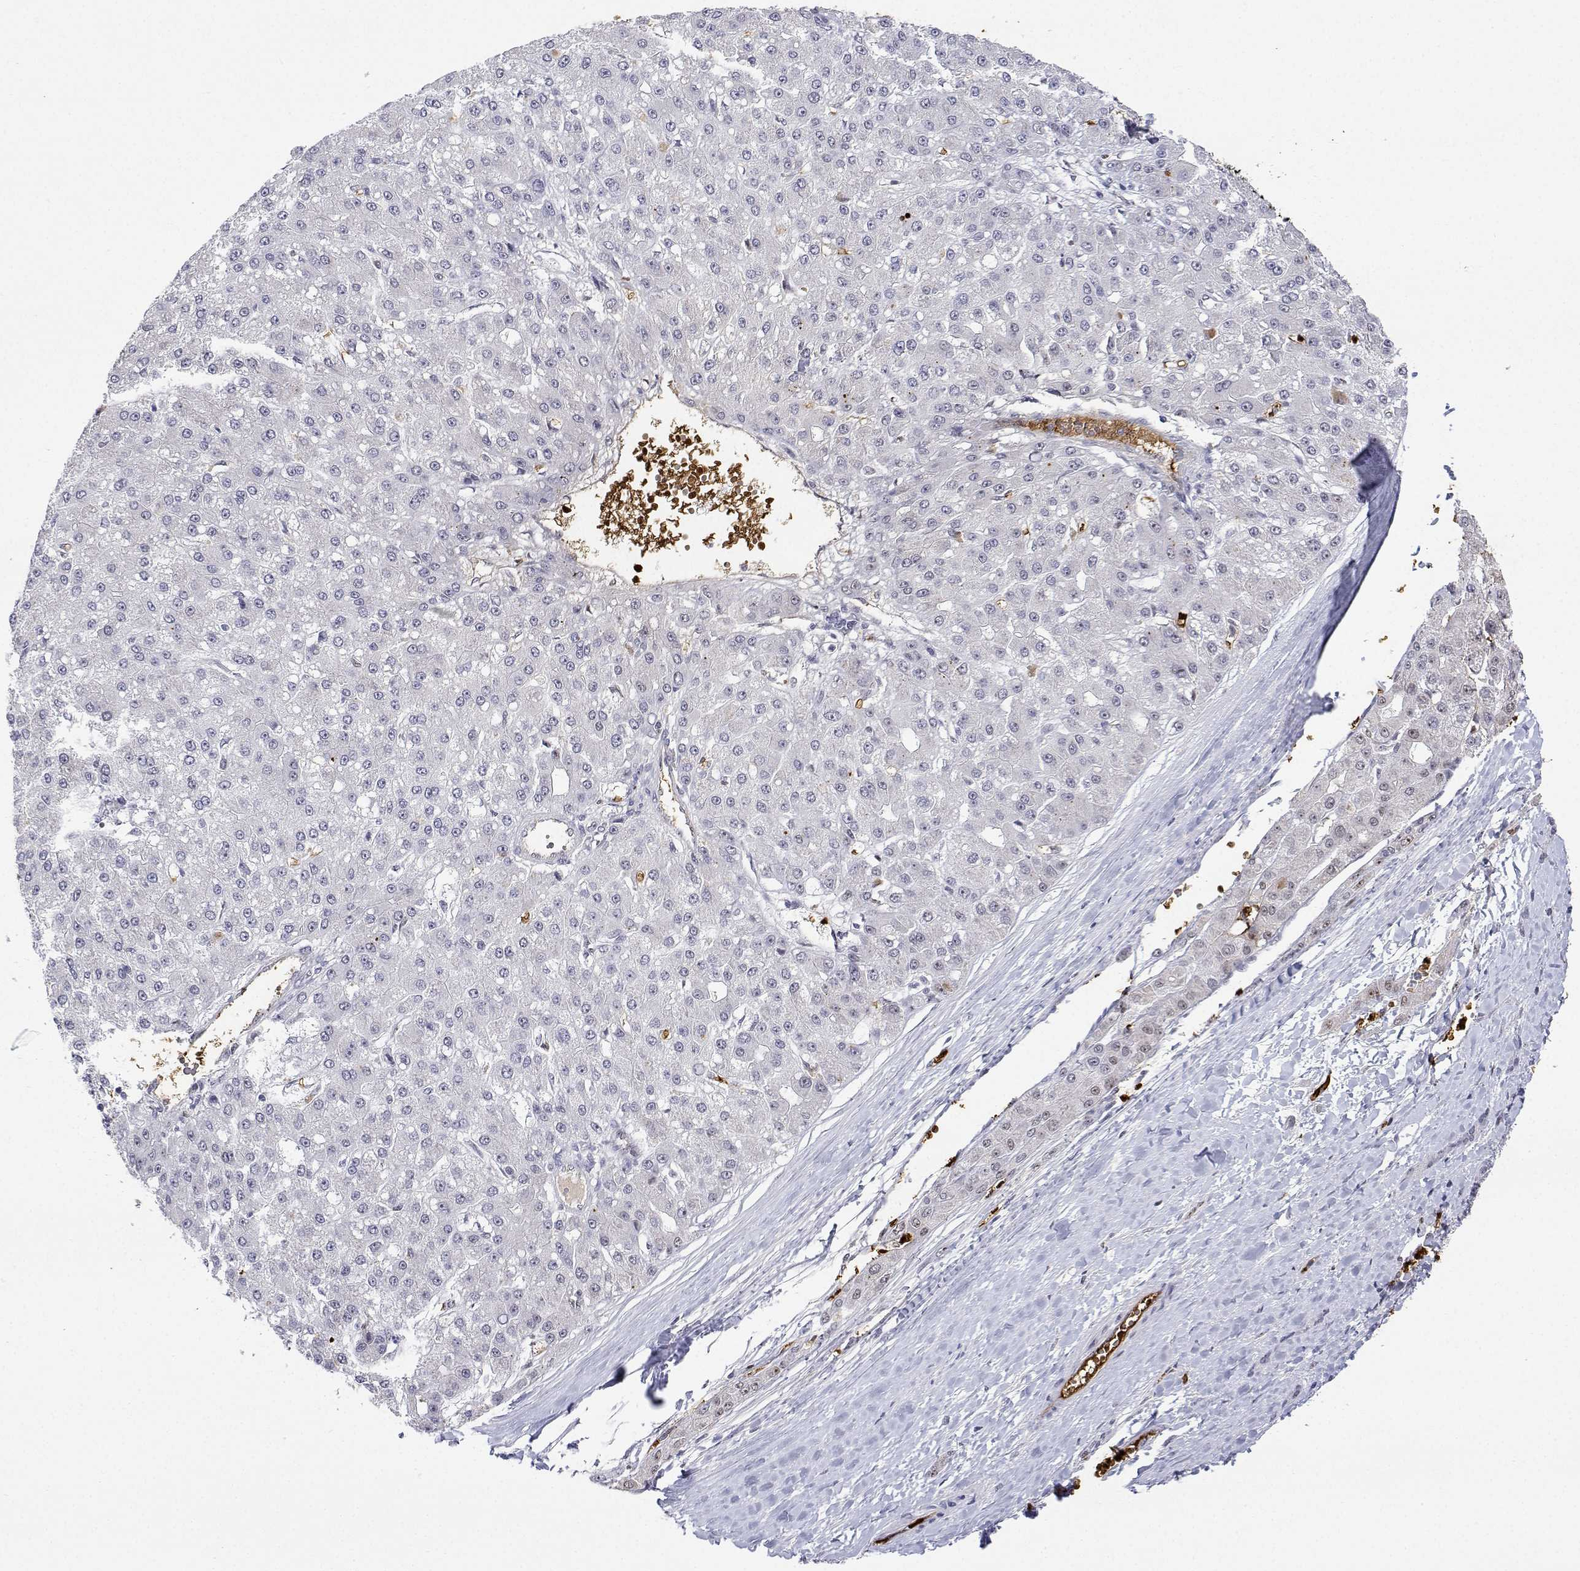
{"staining": {"intensity": "negative", "quantity": "none", "location": "none"}, "tissue": "liver cancer", "cell_type": "Tumor cells", "image_type": "cancer", "snomed": [{"axis": "morphology", "description": "Carcinoma, Hepatocellular, NOS"}, {"axis": "topography", "description": "Liver"}], "caption": "Liver cancer (hepatocellular carcinoma) was stained to show a protein in brown. There is no significant expression in tumor cells. (Stains: DAB immunohistochemistry (IHC) with hematoxylin counter stain, Microscopy: brightfield microscopy at high magnification).", "gene": "ADAR", "patient": {"sex": "male", "age": 67}}